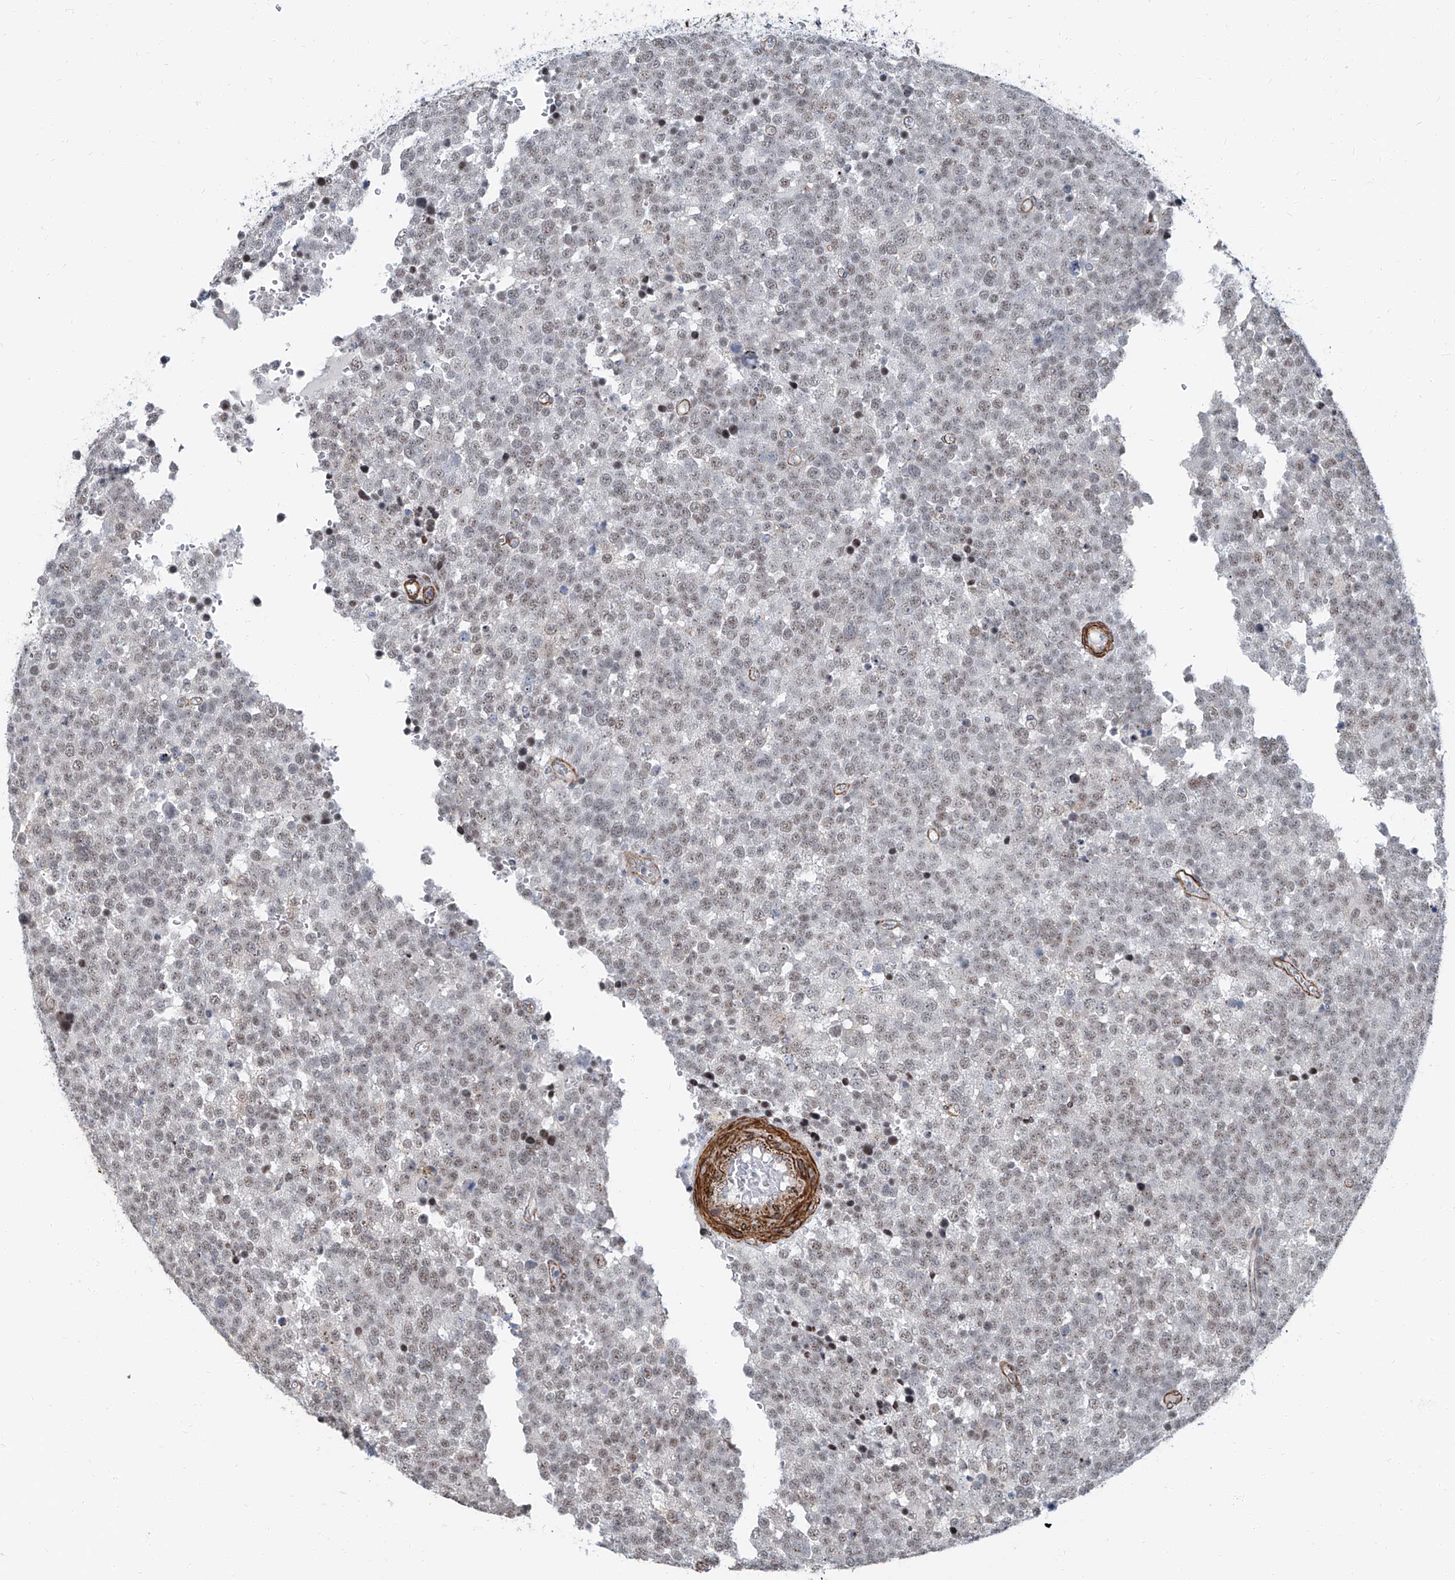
{"staining": {"intensity": "weak", "quantity": "<25%", "location": "nuclear"}, "tissue": "testis cancer", "cell_type": "Tumor cells", "image_type": "cancer", "snomed": [{"axis": "morphology", "description": "Seminoma, NOS"}, {"axis": "topography", "description": "Testis"}], "caption": "Testis cancer (seminoma) stained for a protein using IHC exhibits no positivity tumor cells.", "gene": "TXLNB", "patient": {"sex": "male", "age": 71}}